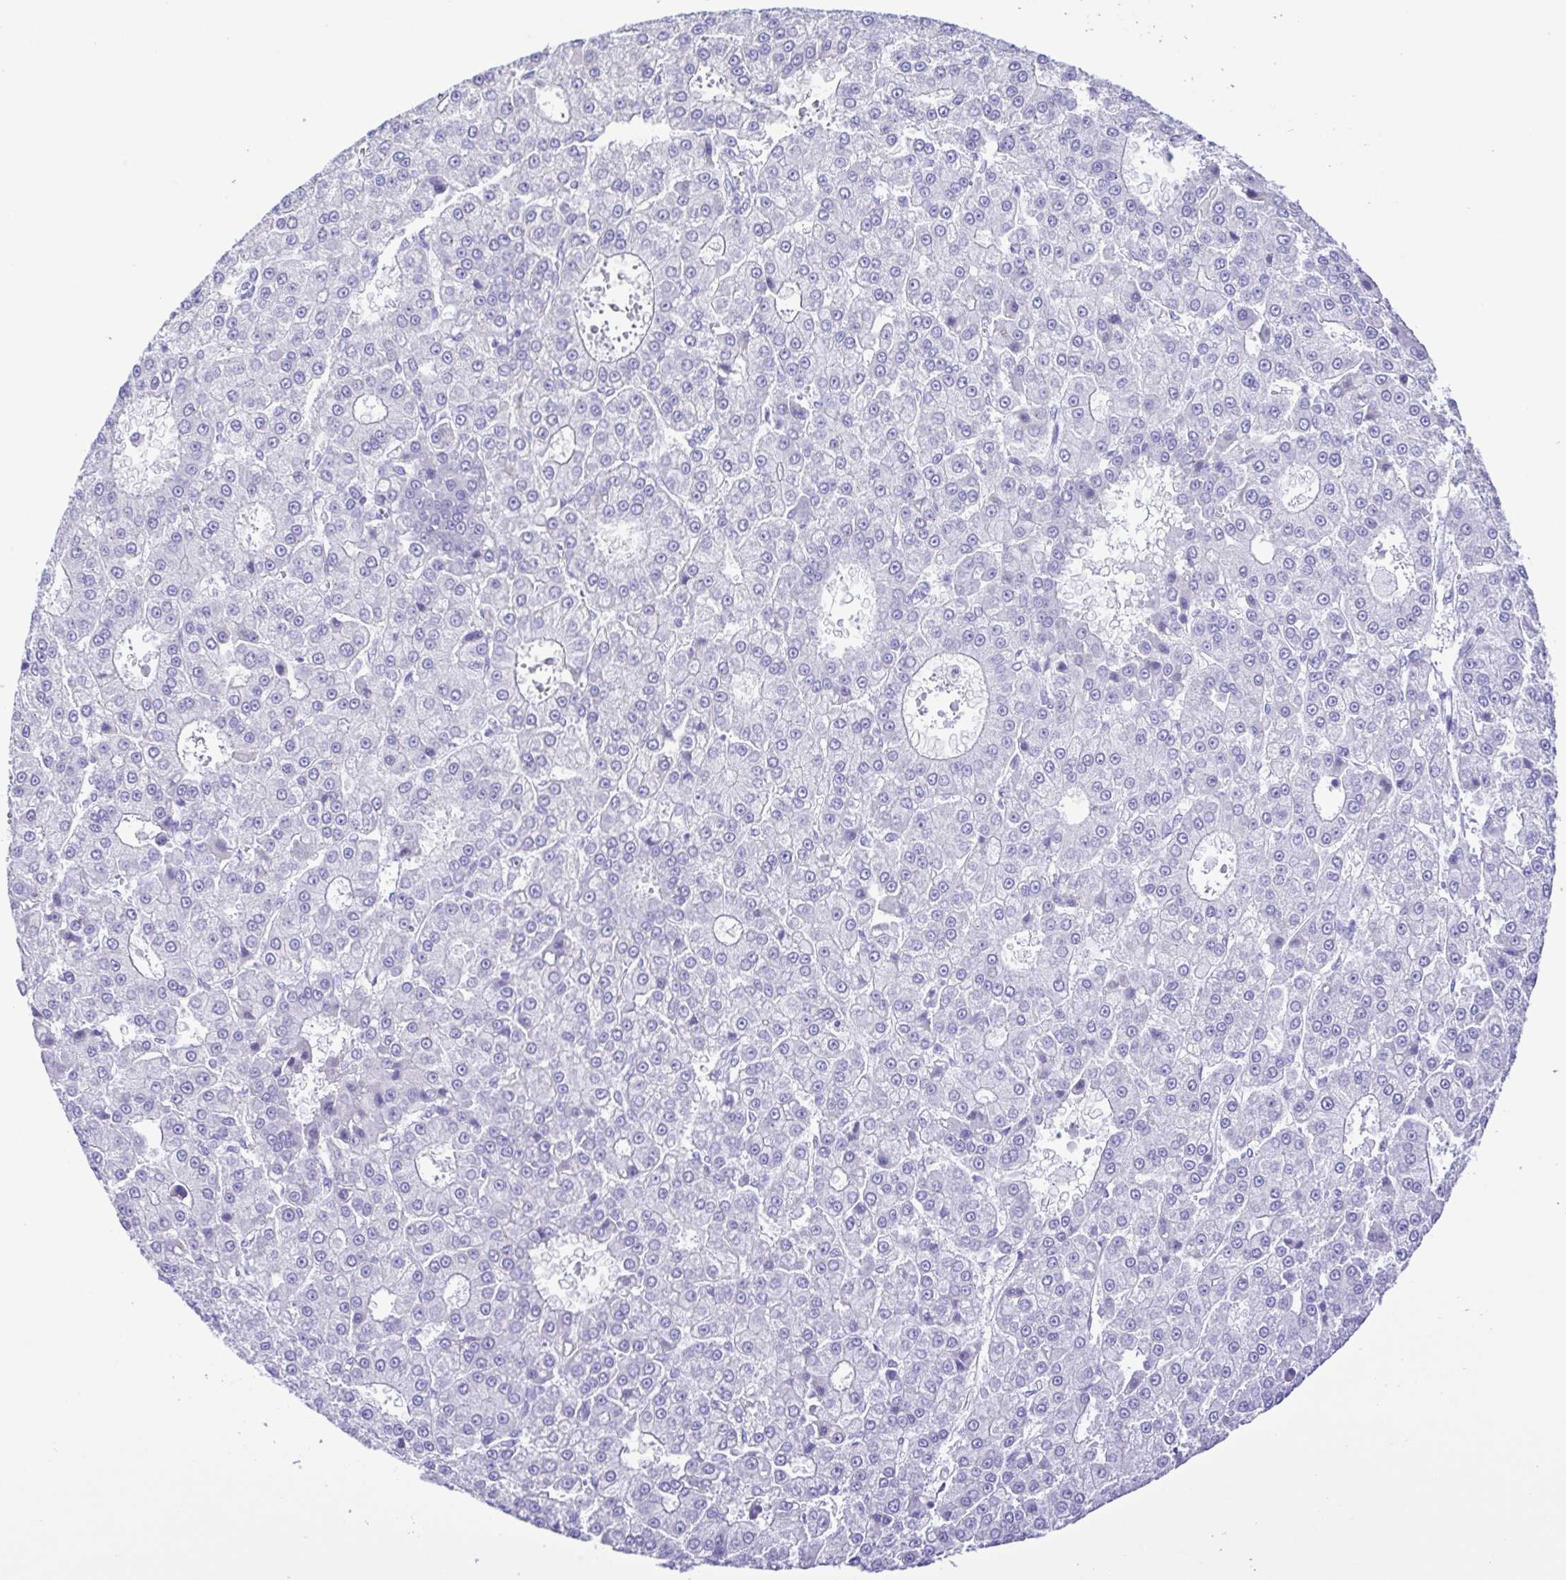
{"staining": {"intensity": "negative", "quantity": "none", "location": "none"}, "tissue": "liver cancer", "cell_type": "Tumor cells", "image_type": "cancer", "snomed": [{"axis": "morphology", "description": "Carcinoma, Hepatocellular, NOS"}, {"axis": "topography", "description": "Liver"}], "caption": "Tumor cells show no significant expression in hepatocellular carcinoma (liver).", "gene": "GPR17", "patient": {"sex": "male", "age": 70}}